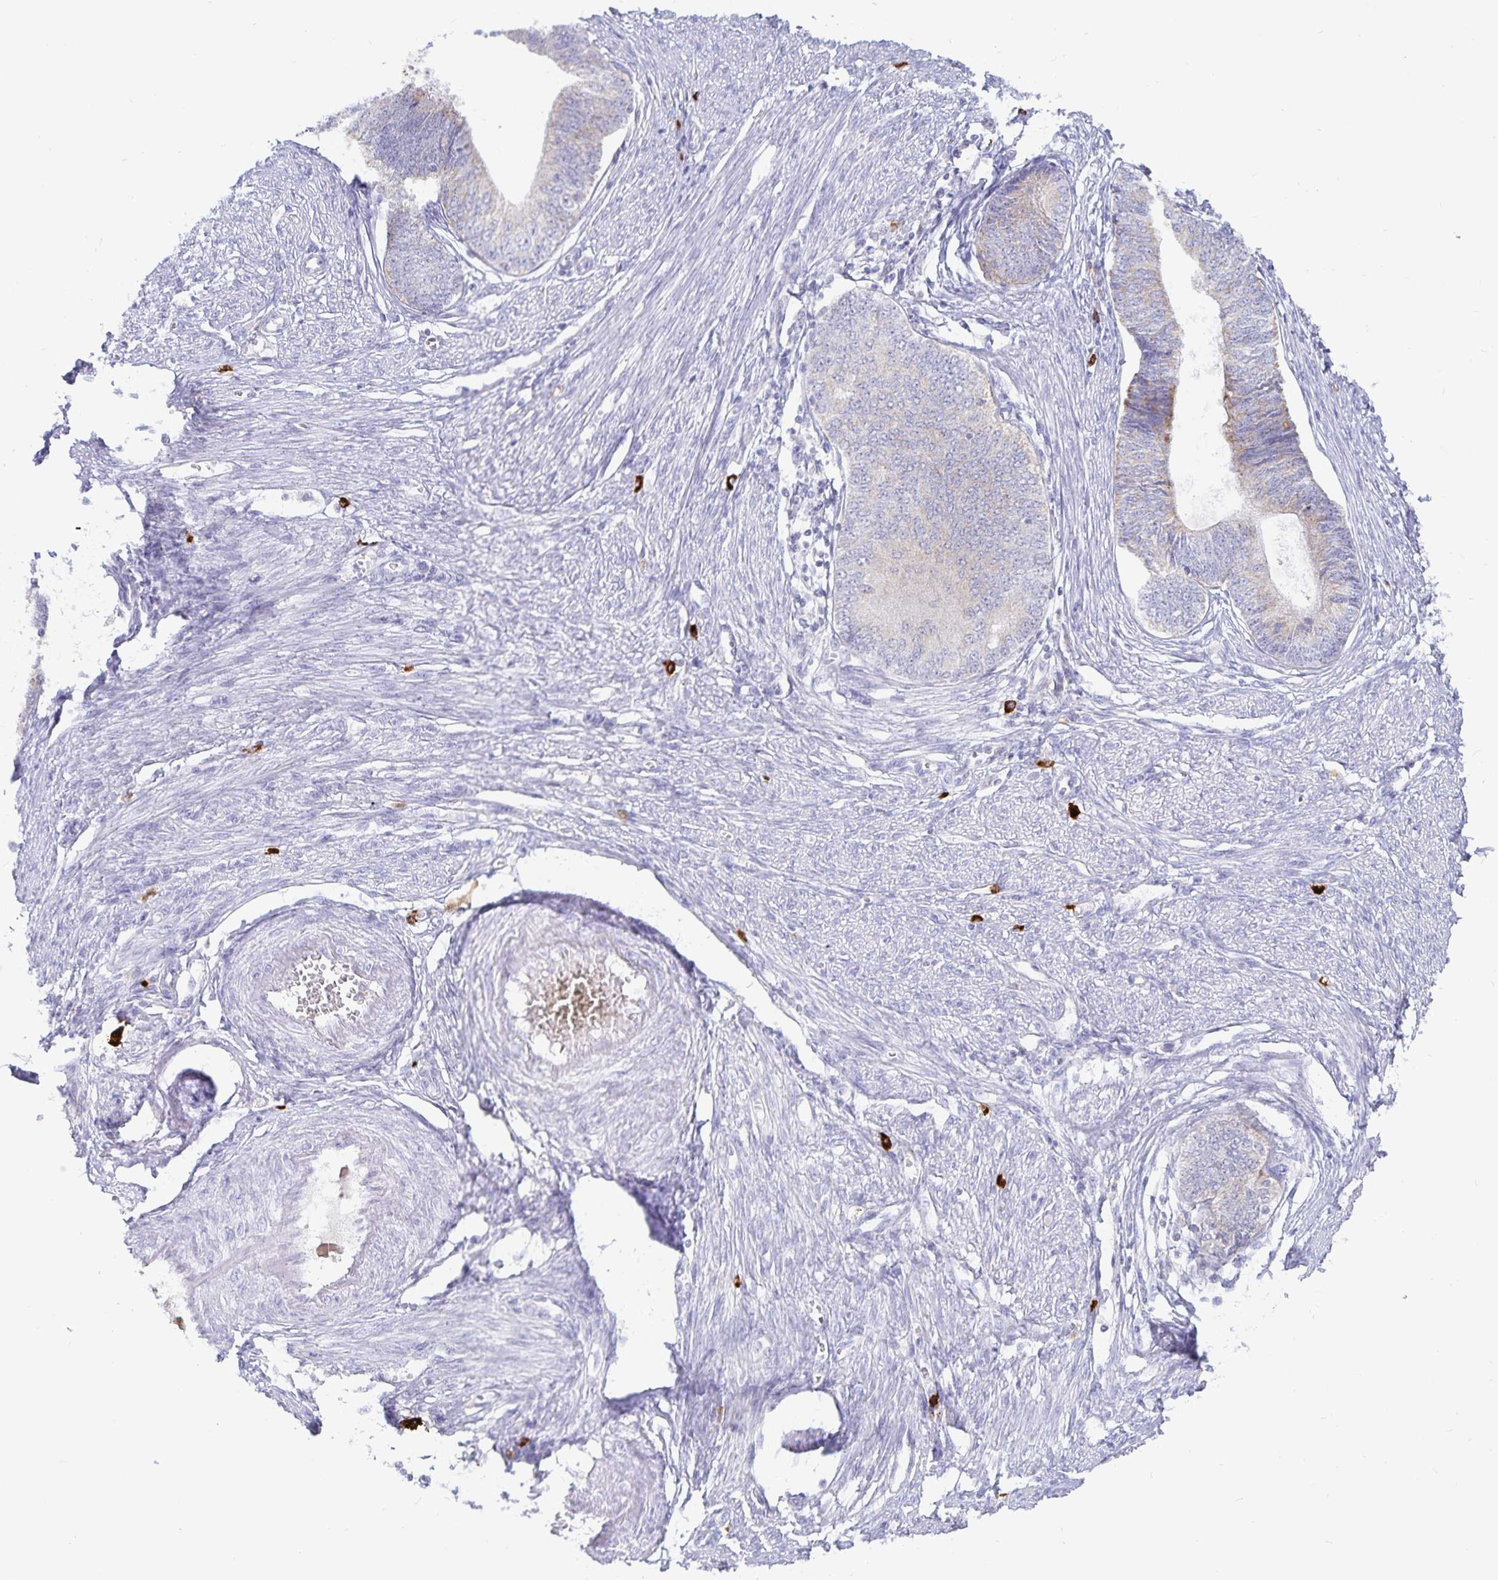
{"staining": {"intensity": "weak", "quantity": "<25%", "location": "cytoplasmic/membranous"}, "tissue": "endometrial cancer", "cell_type": "Tumor cells", "image_type": "cancer", "snomed": [{"axis": "morphology", "description": "Adenocarcinoma, NOS"}, {"axis": "topography", "description": "Endometrium"}], "caption": "Micrograph shows no protein positivity in tumor cells of endometrial cancer (adenocarcinoma) tissue. (Brightfield microscopy of DAB immunohistochemistry at high magnification).", "gene": "PKHD1", "patient": {"sex": "female", "age": 68}}